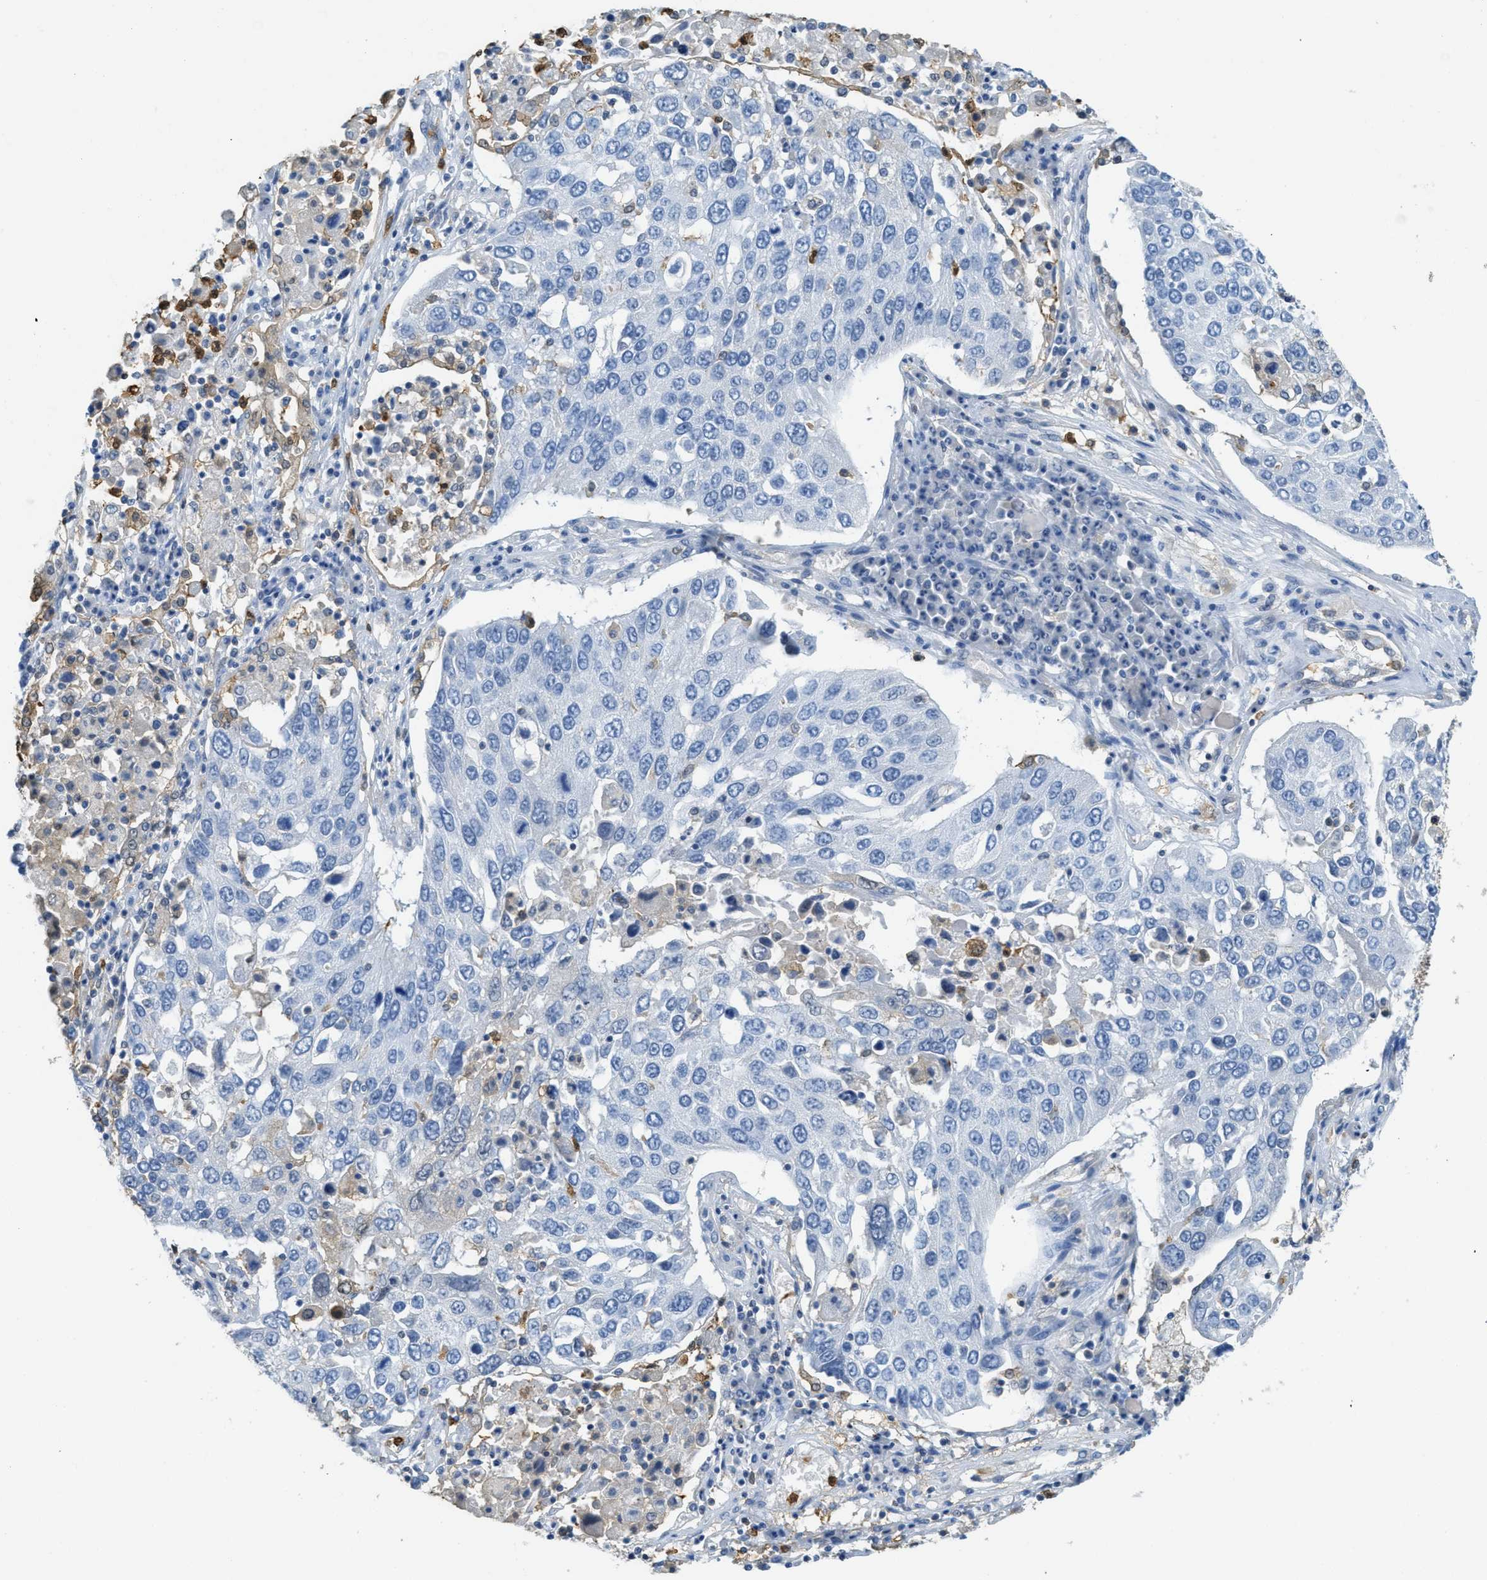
{"staining": {"intensity": "negative", "quantity": "none", "location": "none"}, "tissue": "lung cancer", "cell_type": "Tumor cells", "image_type": "cancer", "snomed": [{"axis": "morphology", "description": "Squamous cell carcinoma, NOS"}, {"axis": "topography", "description": "Lung"}], "caption": "Image shows no significant protein positivity in tumor cells of lung cancer.", "gene": "SERPINB1", "patient": {"sex": "male", "age": 65}}